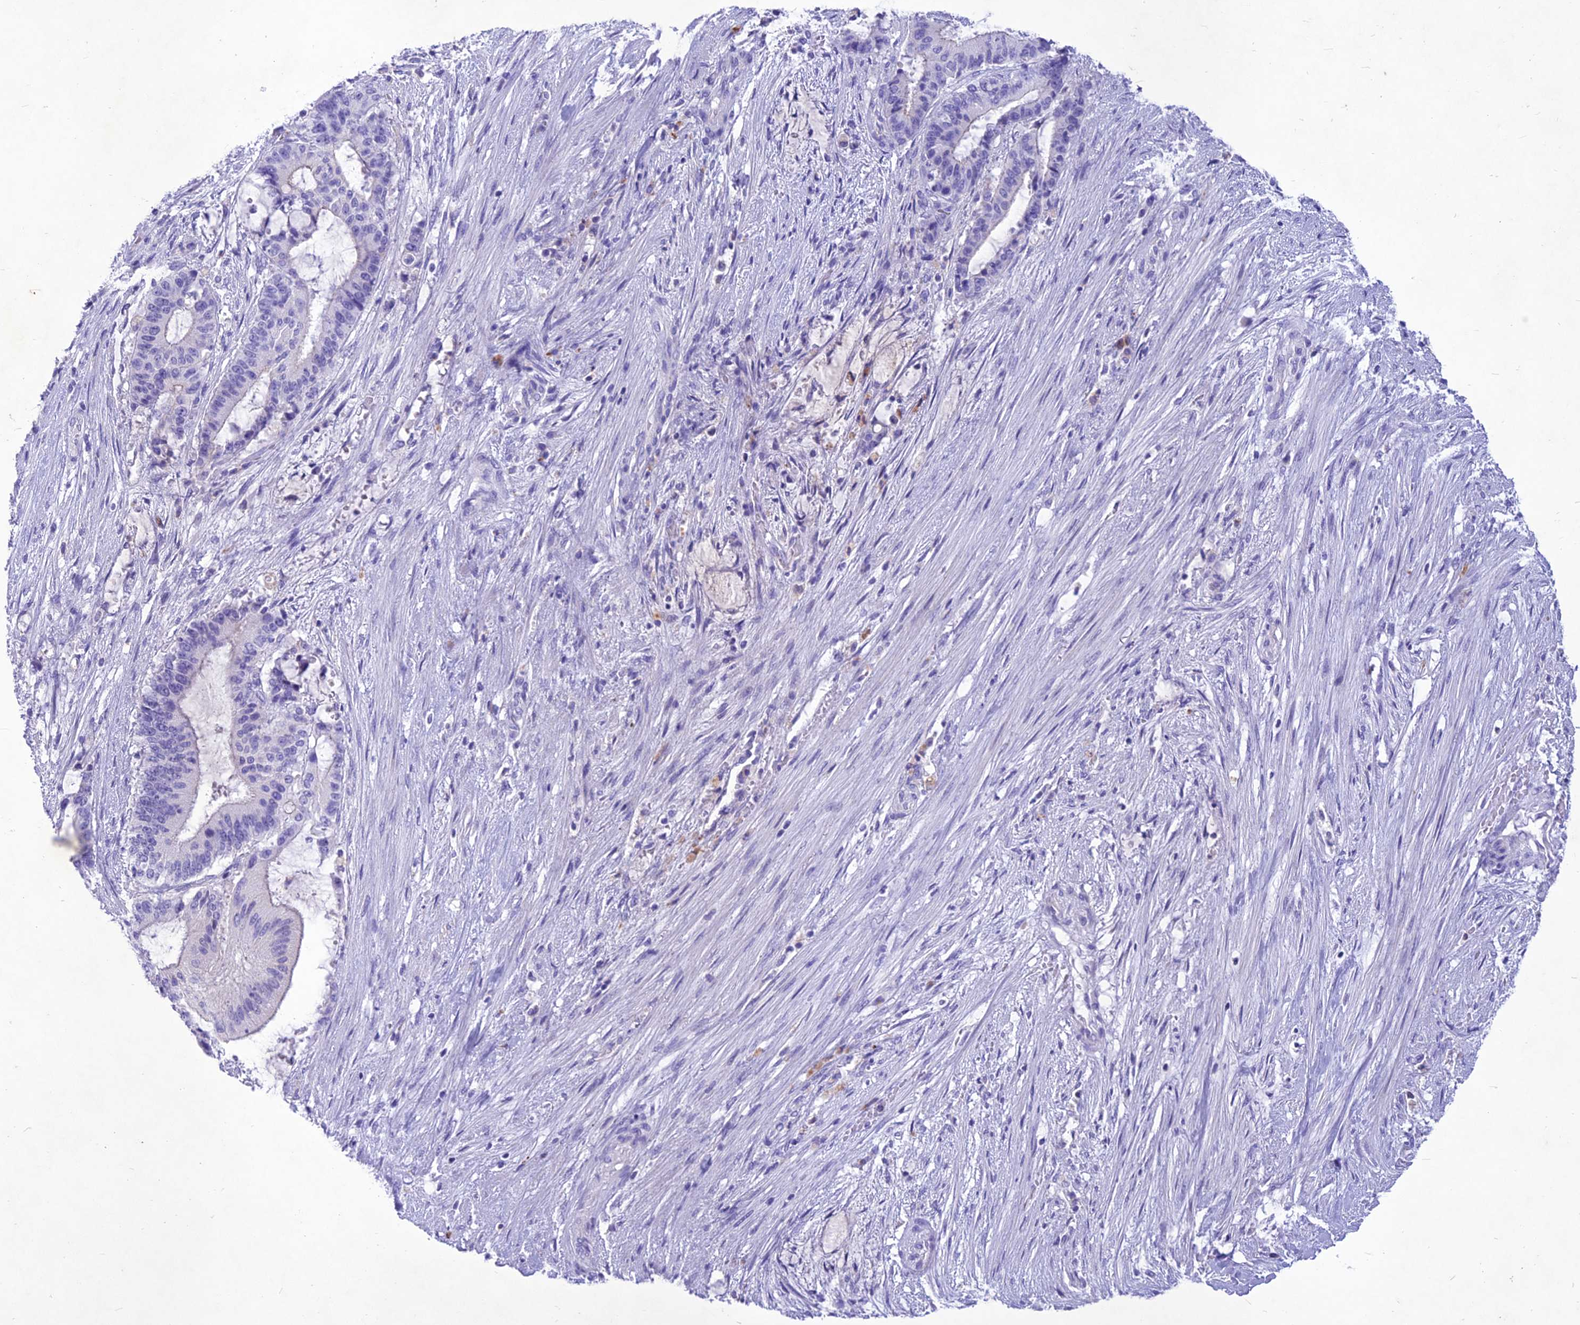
{"staining": {"intensity": "negative", "quantity": "none", "location": "none"}, "tissue": "liver cancer", "cell_type": "Tumor cells", "image_type": "cancer", "snomed": [{"axis": "morphology", "description": "Normal tissue, NOS"}, {"axis": "morphology", "description": "Cholangiocarcinoma"}, {"axis": "topography", "description": "Liver"}, {"axis": "topography", "description": "Peripheral nerve tissue"}], "caption": "An image of cholangiocarcinoma (liver) stained for a protein demonstrates no brown staining in tumor cells.", "gene": "IFT172", "patient": {"sex": "female", "age": 73}}